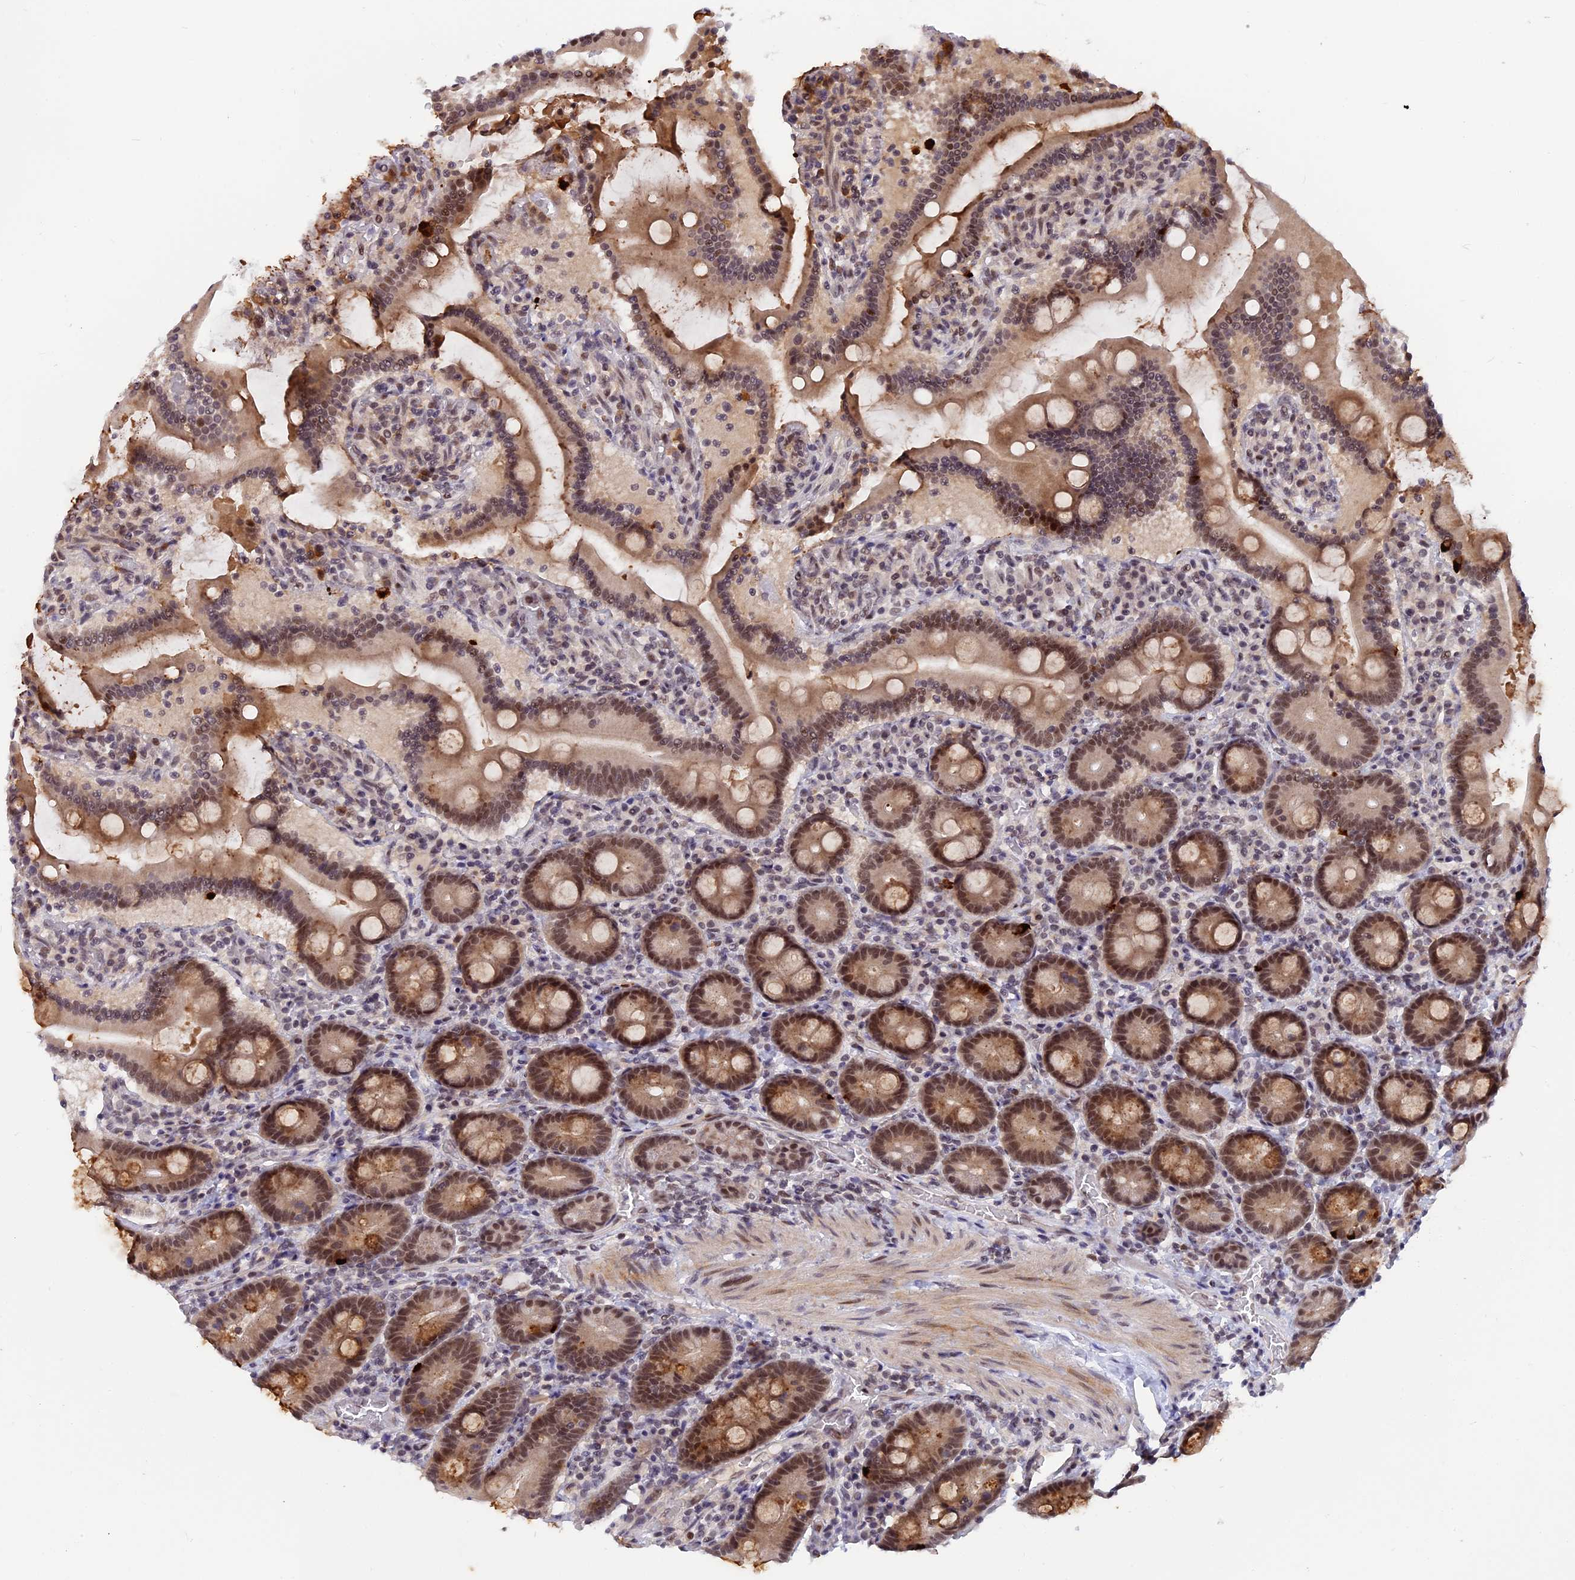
{"staining": {"intensity": "moderate", "quantity": ">75%", "location": "cytoplasmic/membranous,nuclear"}, "tissue": "duodenum", "cell_type": "Glandular cells", "image_type": "normal", "snomed": [{"axis": "morphology", "description": "Normal tissue, NOS"}, {"axis": "topography", "description": "Duodenum"}], "caption": "A photomicrograph of duodenum stained for a protein reveals moderate cytoplasmic/membranous,nuclear brown staining in glandular cells. Using DAB (brown) and hematoxylin (blue) stains, captured at high magnification using brightfield microscopy.", "gene": "POLR2C", "patient": {"sex": "male", "age": 55}}